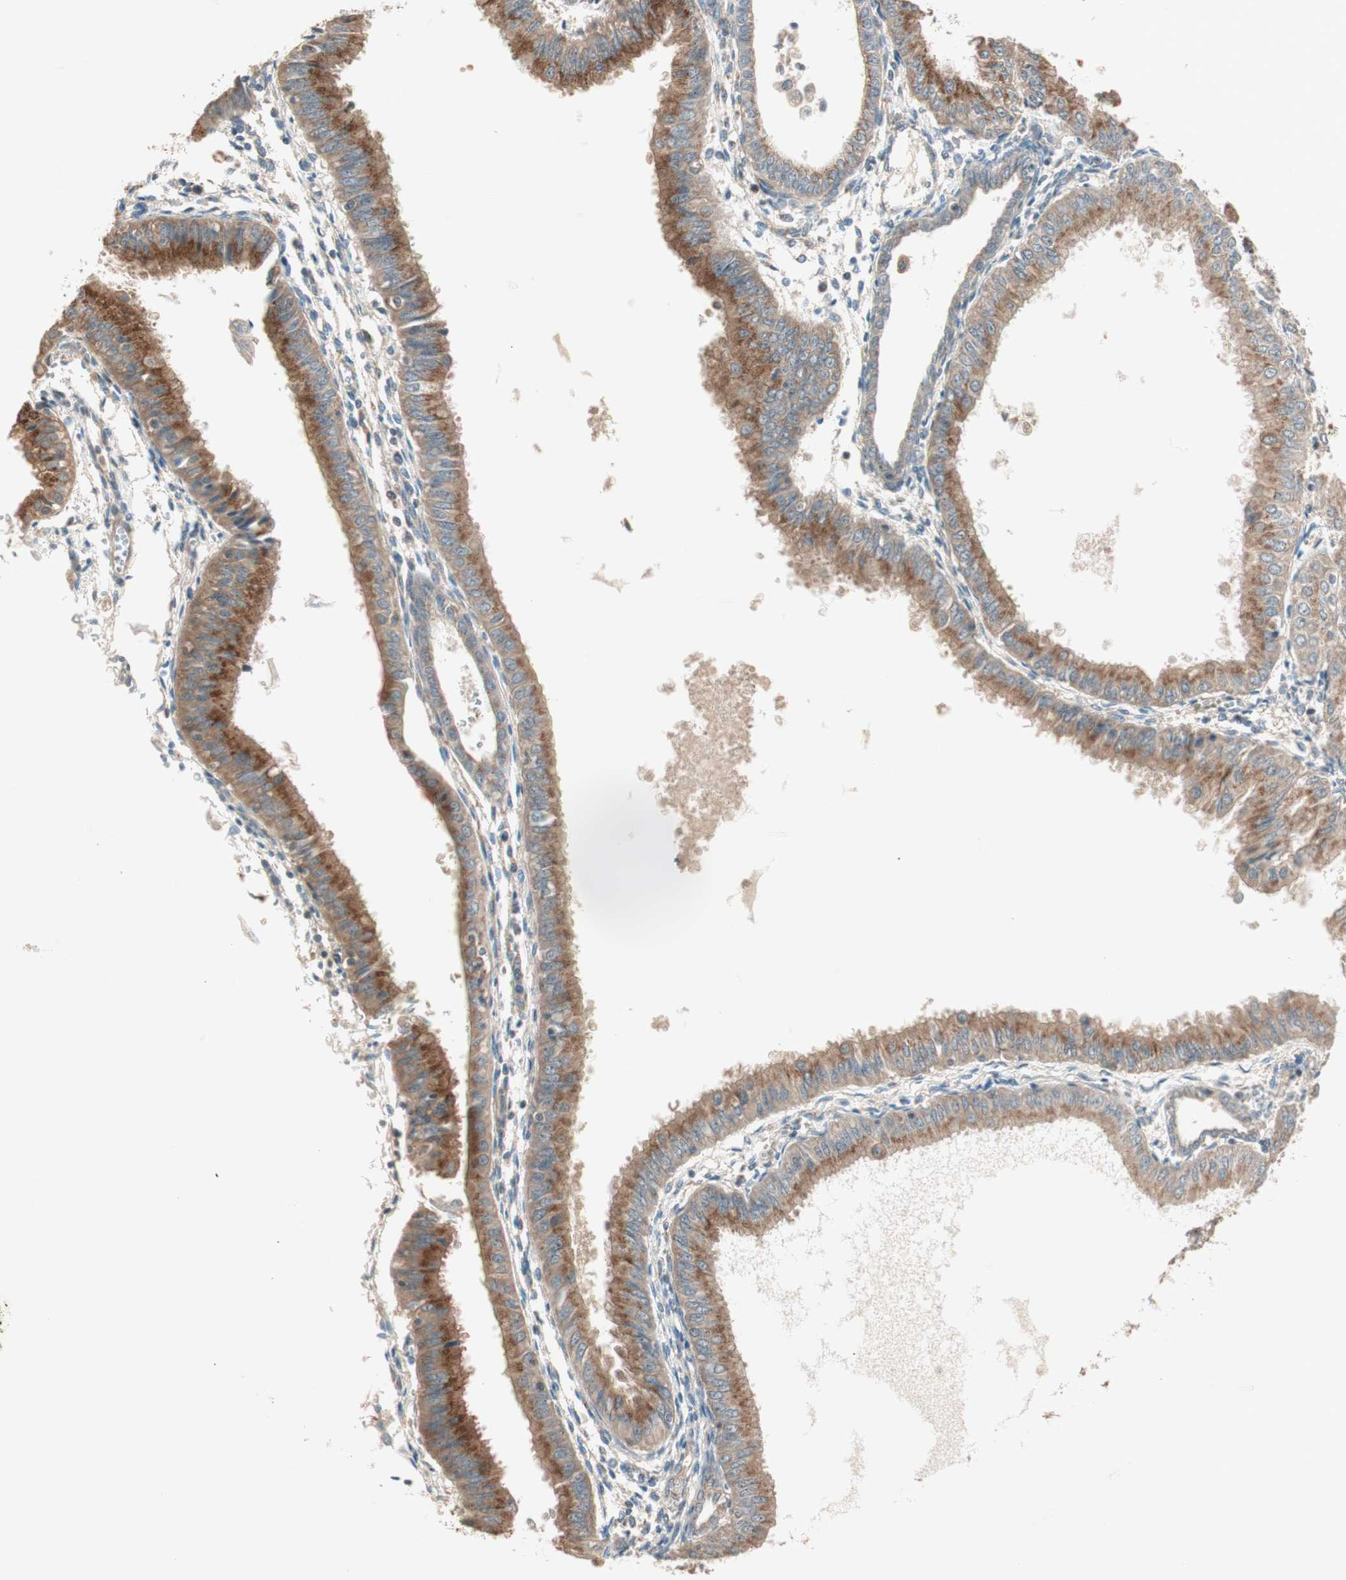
{"staining": {"intensity": "moderate", "quantity": ">75%", "location": "cytoplasmic/membranous"}, "tissue": "endometrial cancer", "cell_type": "Tumor cells", "image_type": "cancer", "snomed": [{"axis": "morphology", "description": "Adenocarcinoma, NOS"}, {"axis": "topography", "description": "Endometrium"}], "caption": "Immunohistochemical staining of endometrial cancer (adenocarcinoma) shows medium levels of moderate cytoplasmic/membranous protein staining in about >75% of tumor cells. Nuclei are stained in blue.", "gene": "SEC16A", "patient": {"sex": "female", "age": 53}}